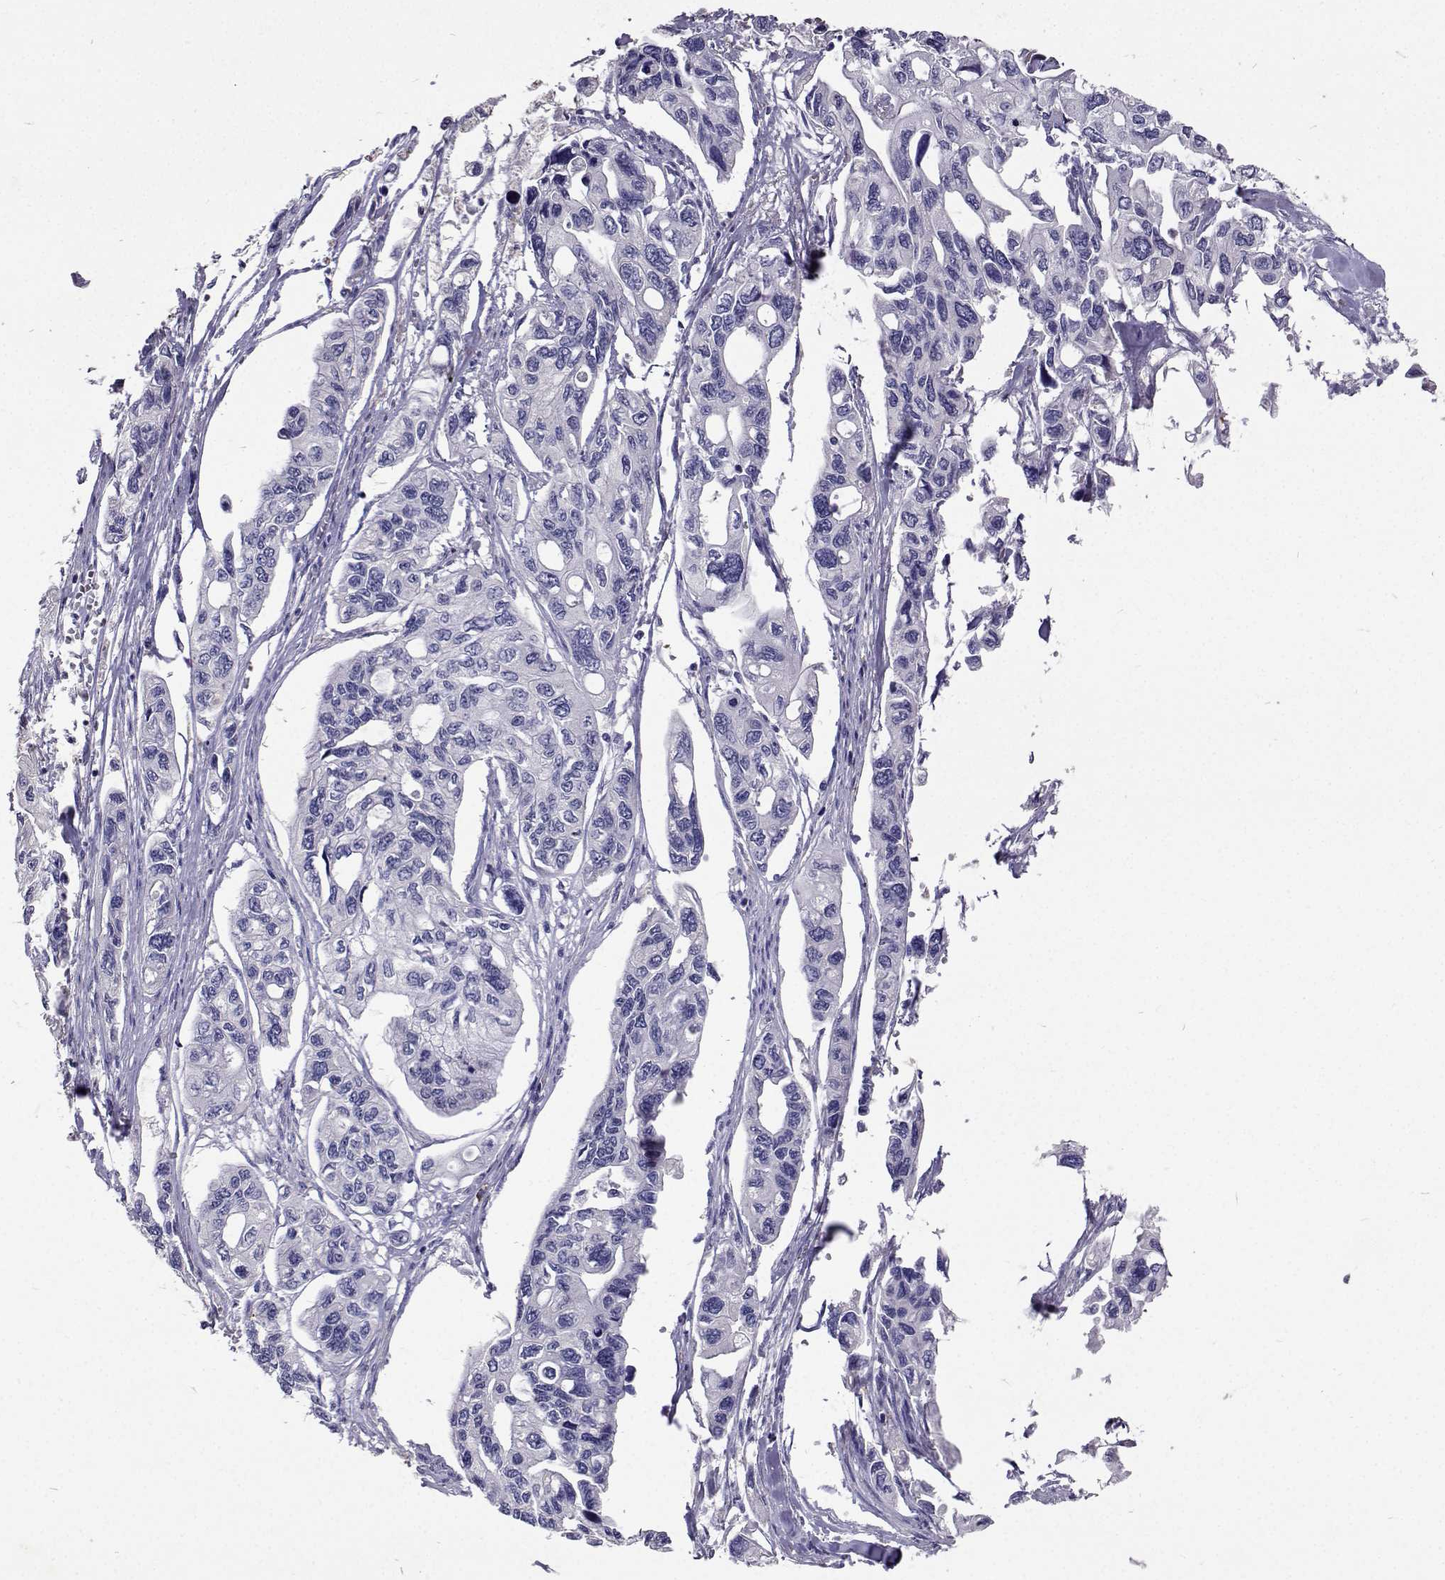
{"staining": {"intensity": "negative", "quantity": "none", "location": "none"}, "tissue": "pancreatic cancer", "cell_type": "Tumor cells", "image_type": "cancer", "snomed": [{"axis": "morphology", "description": "Adenocarcinoma, NOS"}, {"axis": "topography", "description": "Pancreas"}], "caption": "This is an immunohistochemistry (IHC) image of human pancreatic cancer (adenocarcinoma). There is no positivity in tumor cells.", "gene": "CFAP44", "patient": {"sex": "female", "age": 76}}